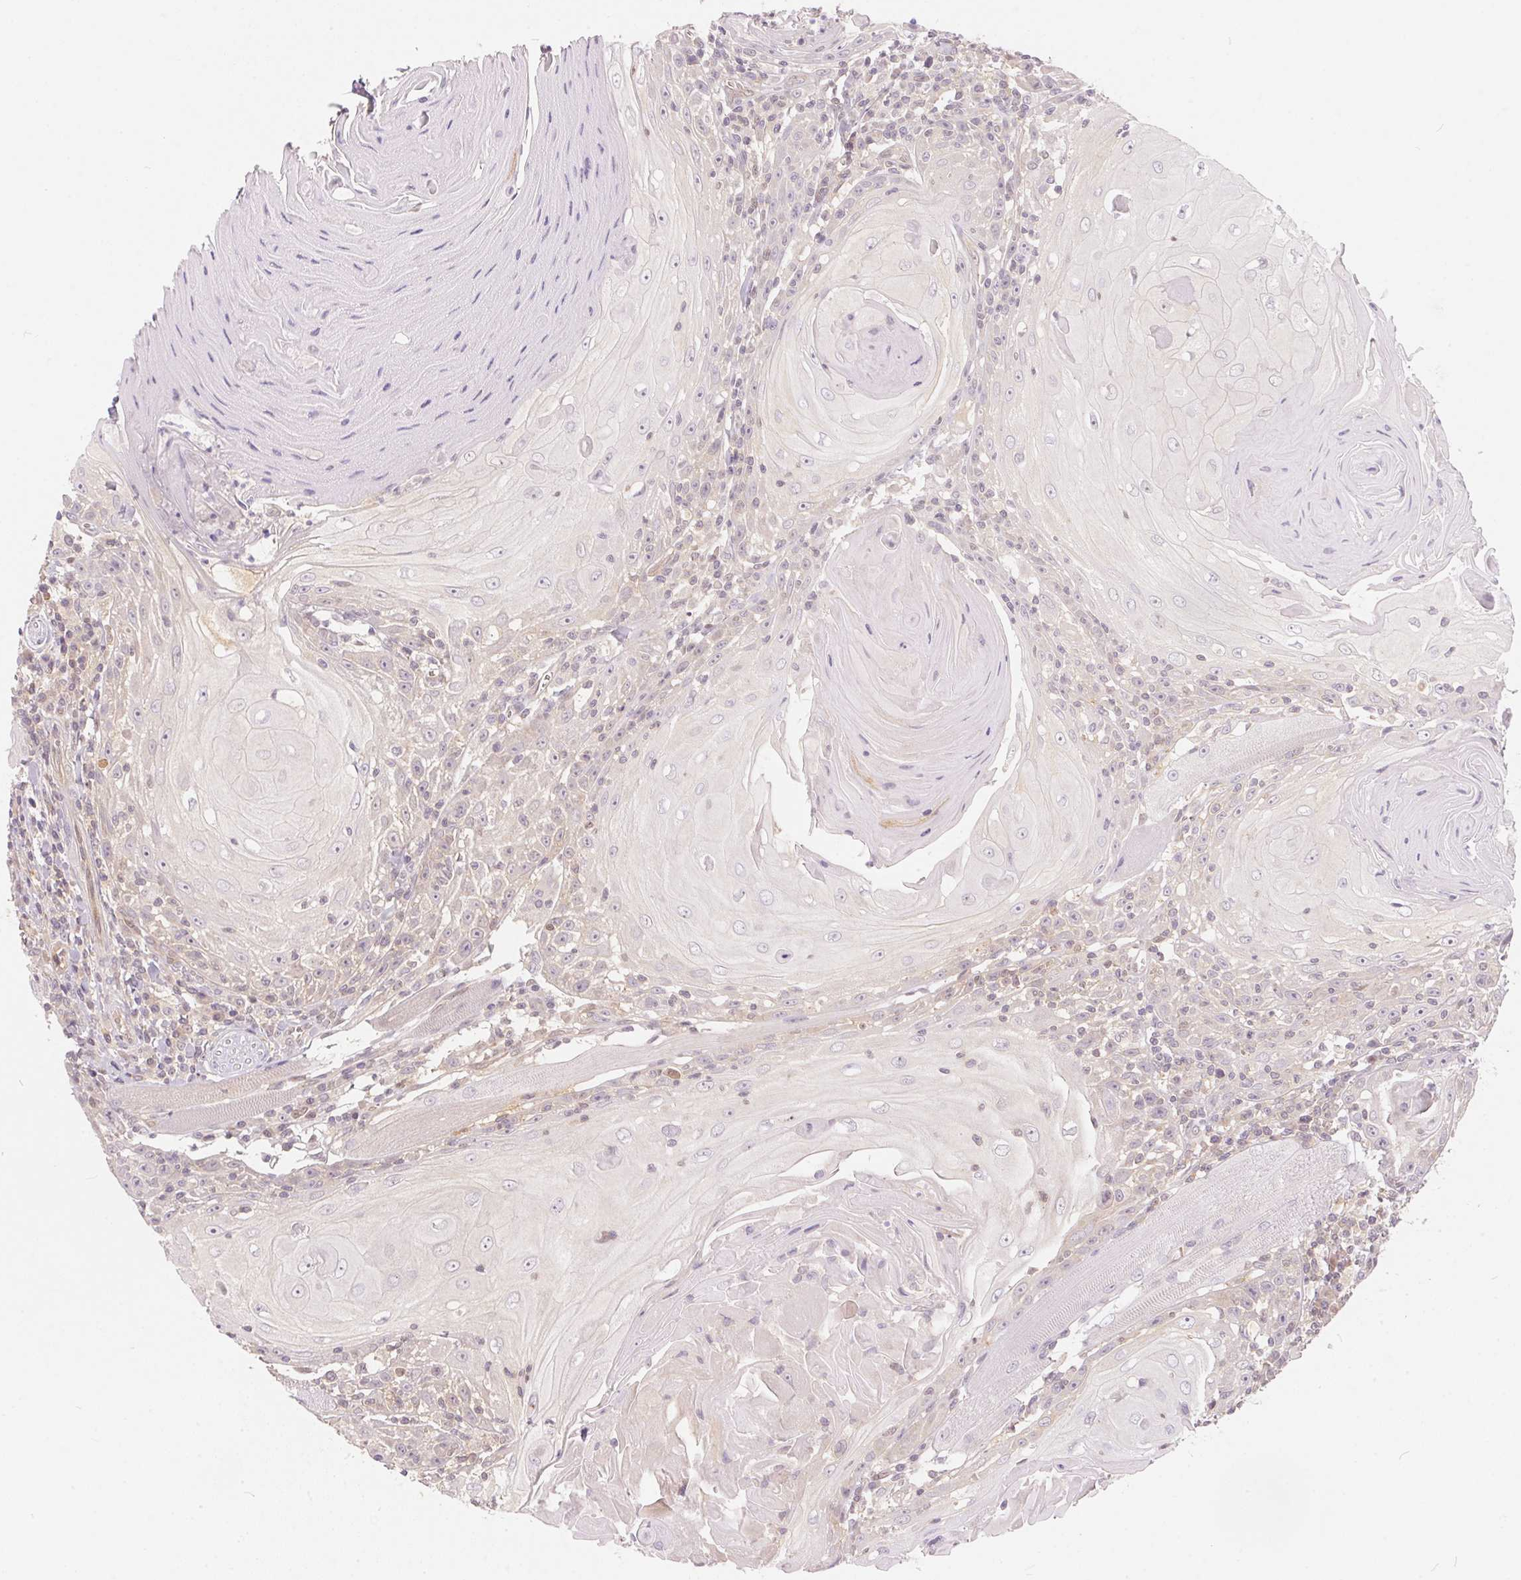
{"staining": {"intensity": "weak", "quantity": "<25%", "location": "cytoplasmic/membranous,nuclear"}, "tissue": "head and neck cancer", "cell_type": "Tumor cells", "image_type": "cancer", "snomed": [{"axis": "morphology", "description": "Squamous cell carcinoma, NOS"}, {"axis": "topography", "description": "Head-Neck"}], "caption": "A histopathology image of human head and neck squamous cell carcinoma is negative for staining in tumor cells.", "gene": "BLMH", "patient": {"sex": "male", "age": 52}}